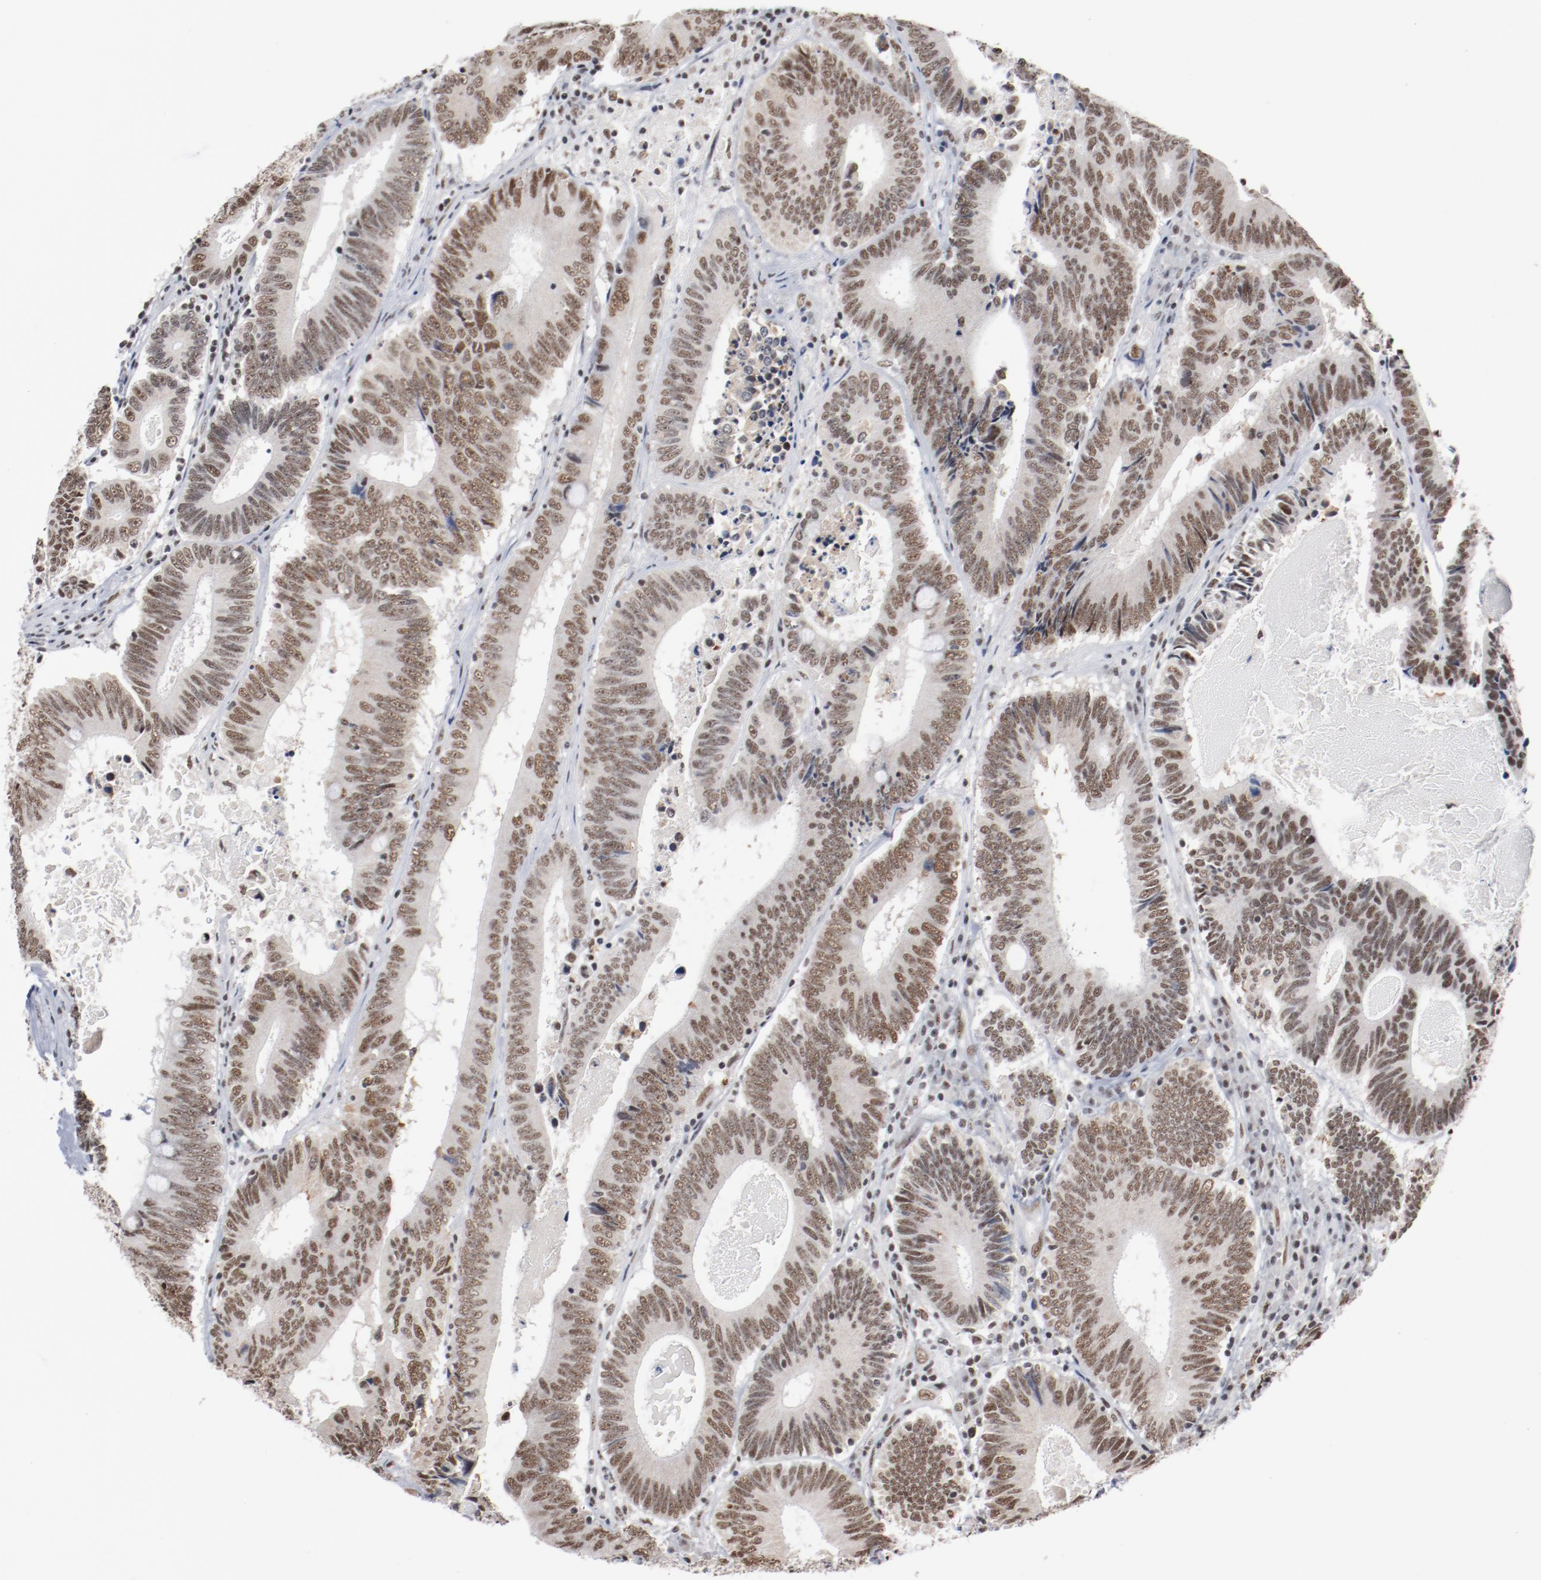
{"staining": {"intensity": "moderate", "quantity": ">75%", "location": "nuclear"}, "tissue": "colorectal cancer", "cell_type": "Tumor cells", "image_type": "cancer", "snomed": [{"axis": "morphology", "description": "Adenocarcinoma, NOS"}, {"axis": "topography", "description": "Colon"}], "caption": "A brown stain highlights moderate nuclear expression of a protein in adenocarcinoma (colorectal) tumor cells.", "gene": "BUB3", "patient": {"sex": "female", "age": 78}}